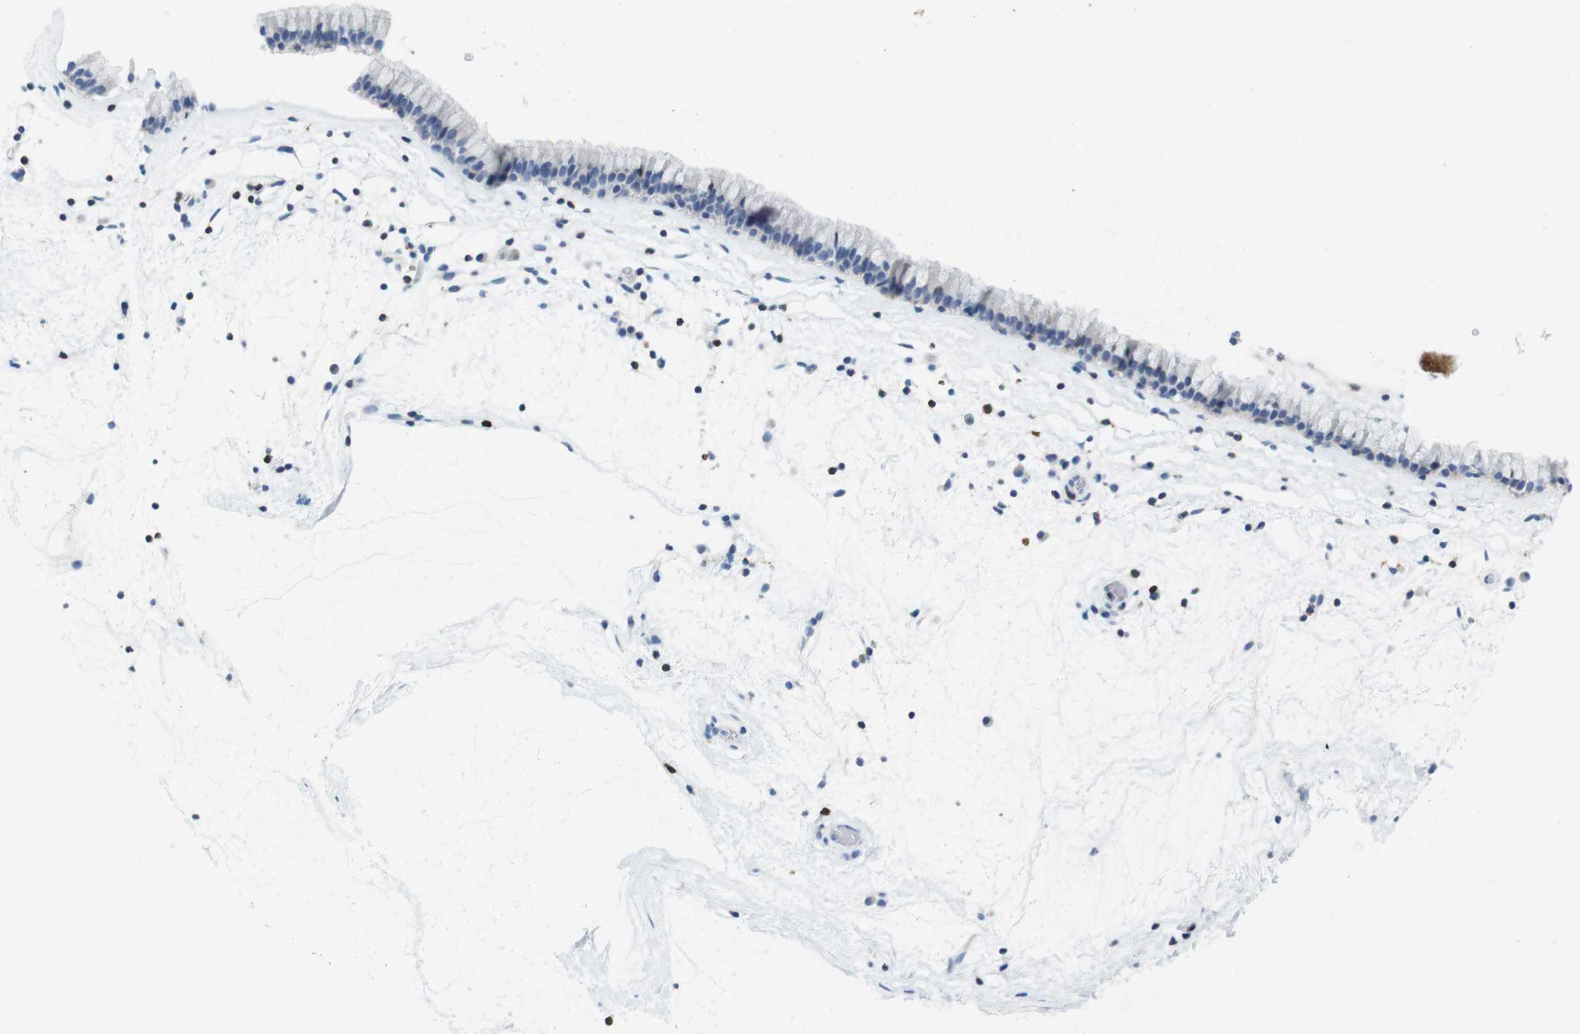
{"staining": {"intensity": "negative", "quantity": "none", "location": "none"}, "tissue": "nasopharynx", "cell_type": "Respiratory epithelial cells", "image_type": "normal", "snomed": [{"axis": "morphology", "description": "Normal tissue, NOS"}, {"axis": "morphology", "description": "Inflammation, NOS"}, {"axis": "topography", "description": "Nasopharynx"}], "caption": "Nasopharynx stained for a protein using immunohistochemistry (IHC) demonstrates no expression respiratory epithelial cells.", "gene": "CD5", "patient": {"sex": "male", "age": 48}}